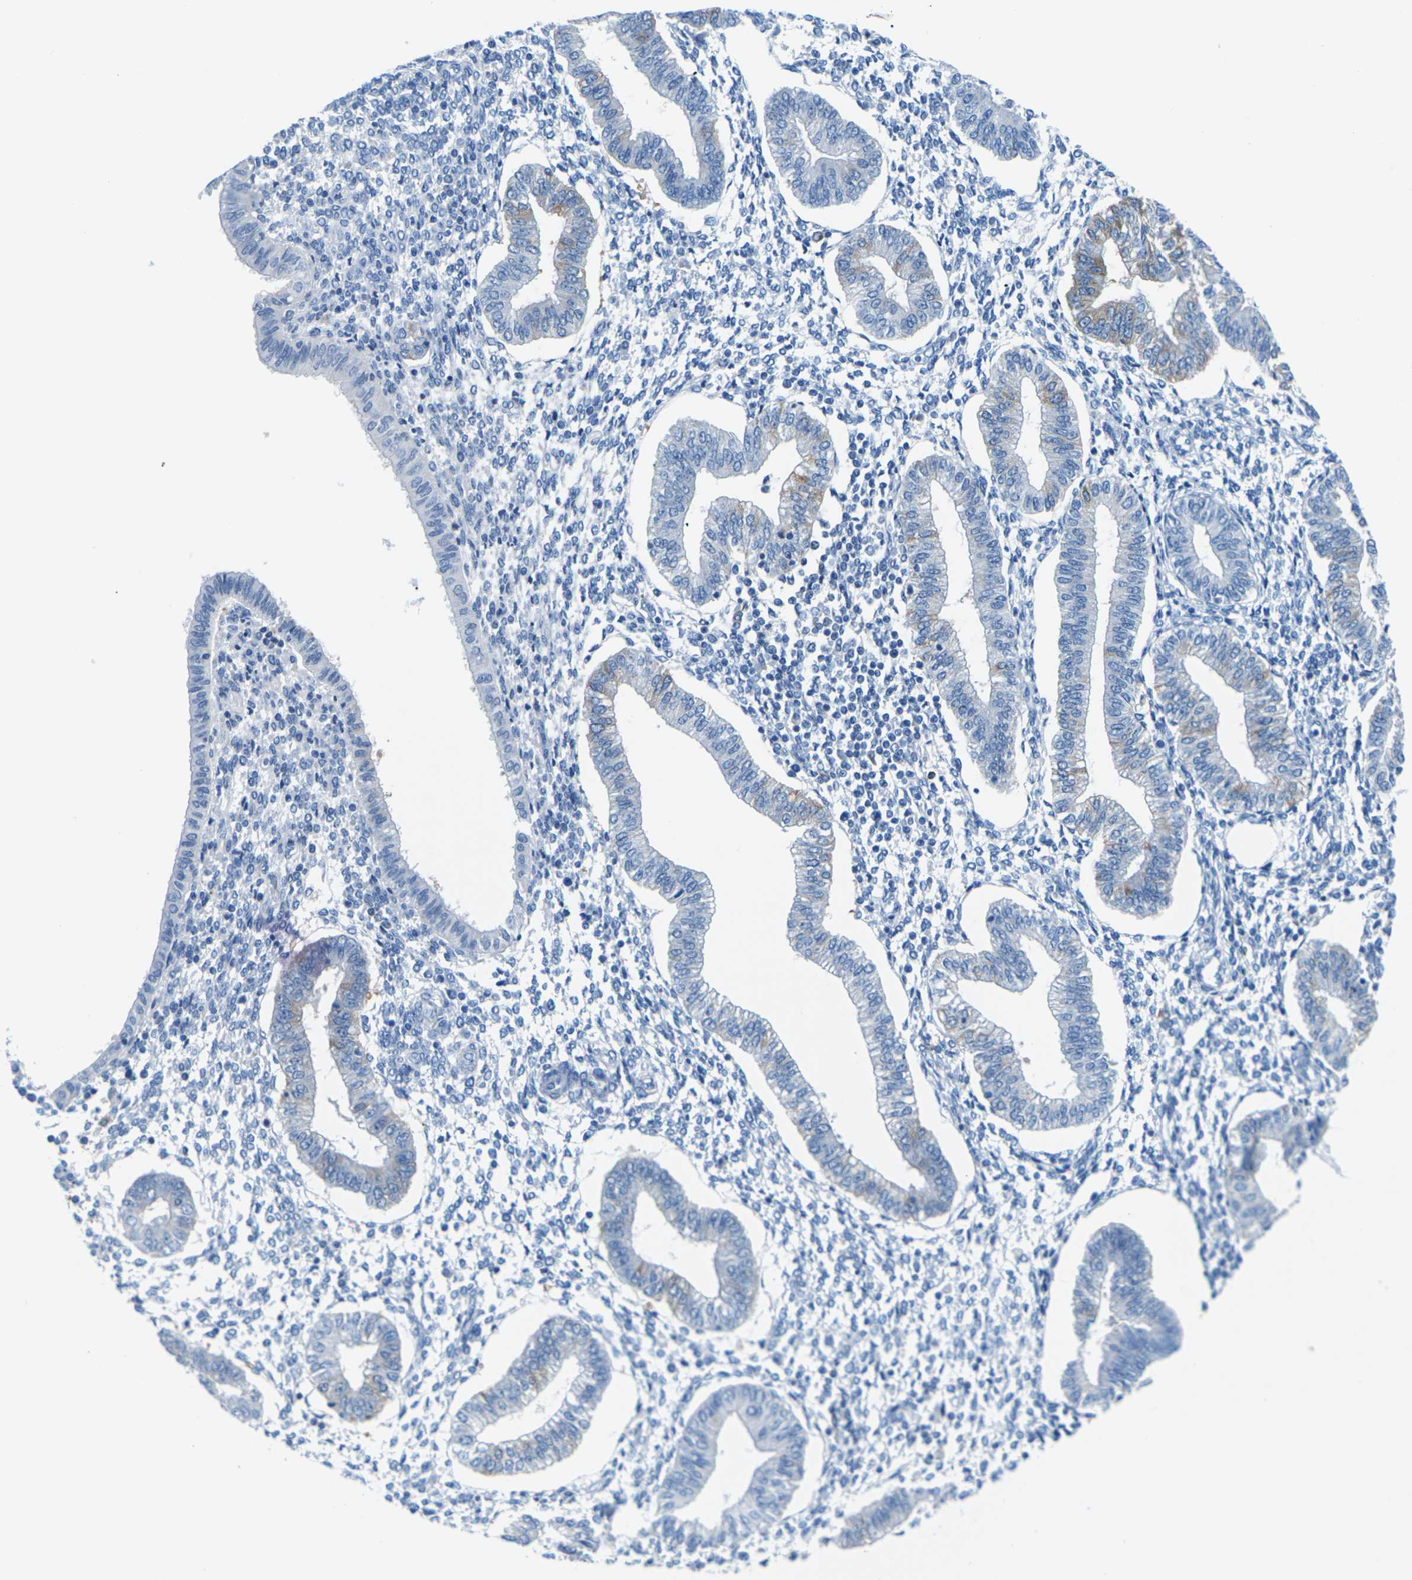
{"staining": {"intensity": "negative", "quantity": "none", "location": "none"}, "tissue": "endometrium", "cell_type": "Cells in endometrial stroma", "image_type": "normal", "snomed": [{"axis": "morphology", "description": "Normal tissue, NOS"}, {"axis": "topography", "description": "Endometrium"}], "caption": "High power microscopy micrograph of an IHC photomicrograph of normal endometrium, revealing no significant staining in cells in endometrial stroma.", "gene": "SYNGR2", "patient": {"sex": "female", "age": 50}}